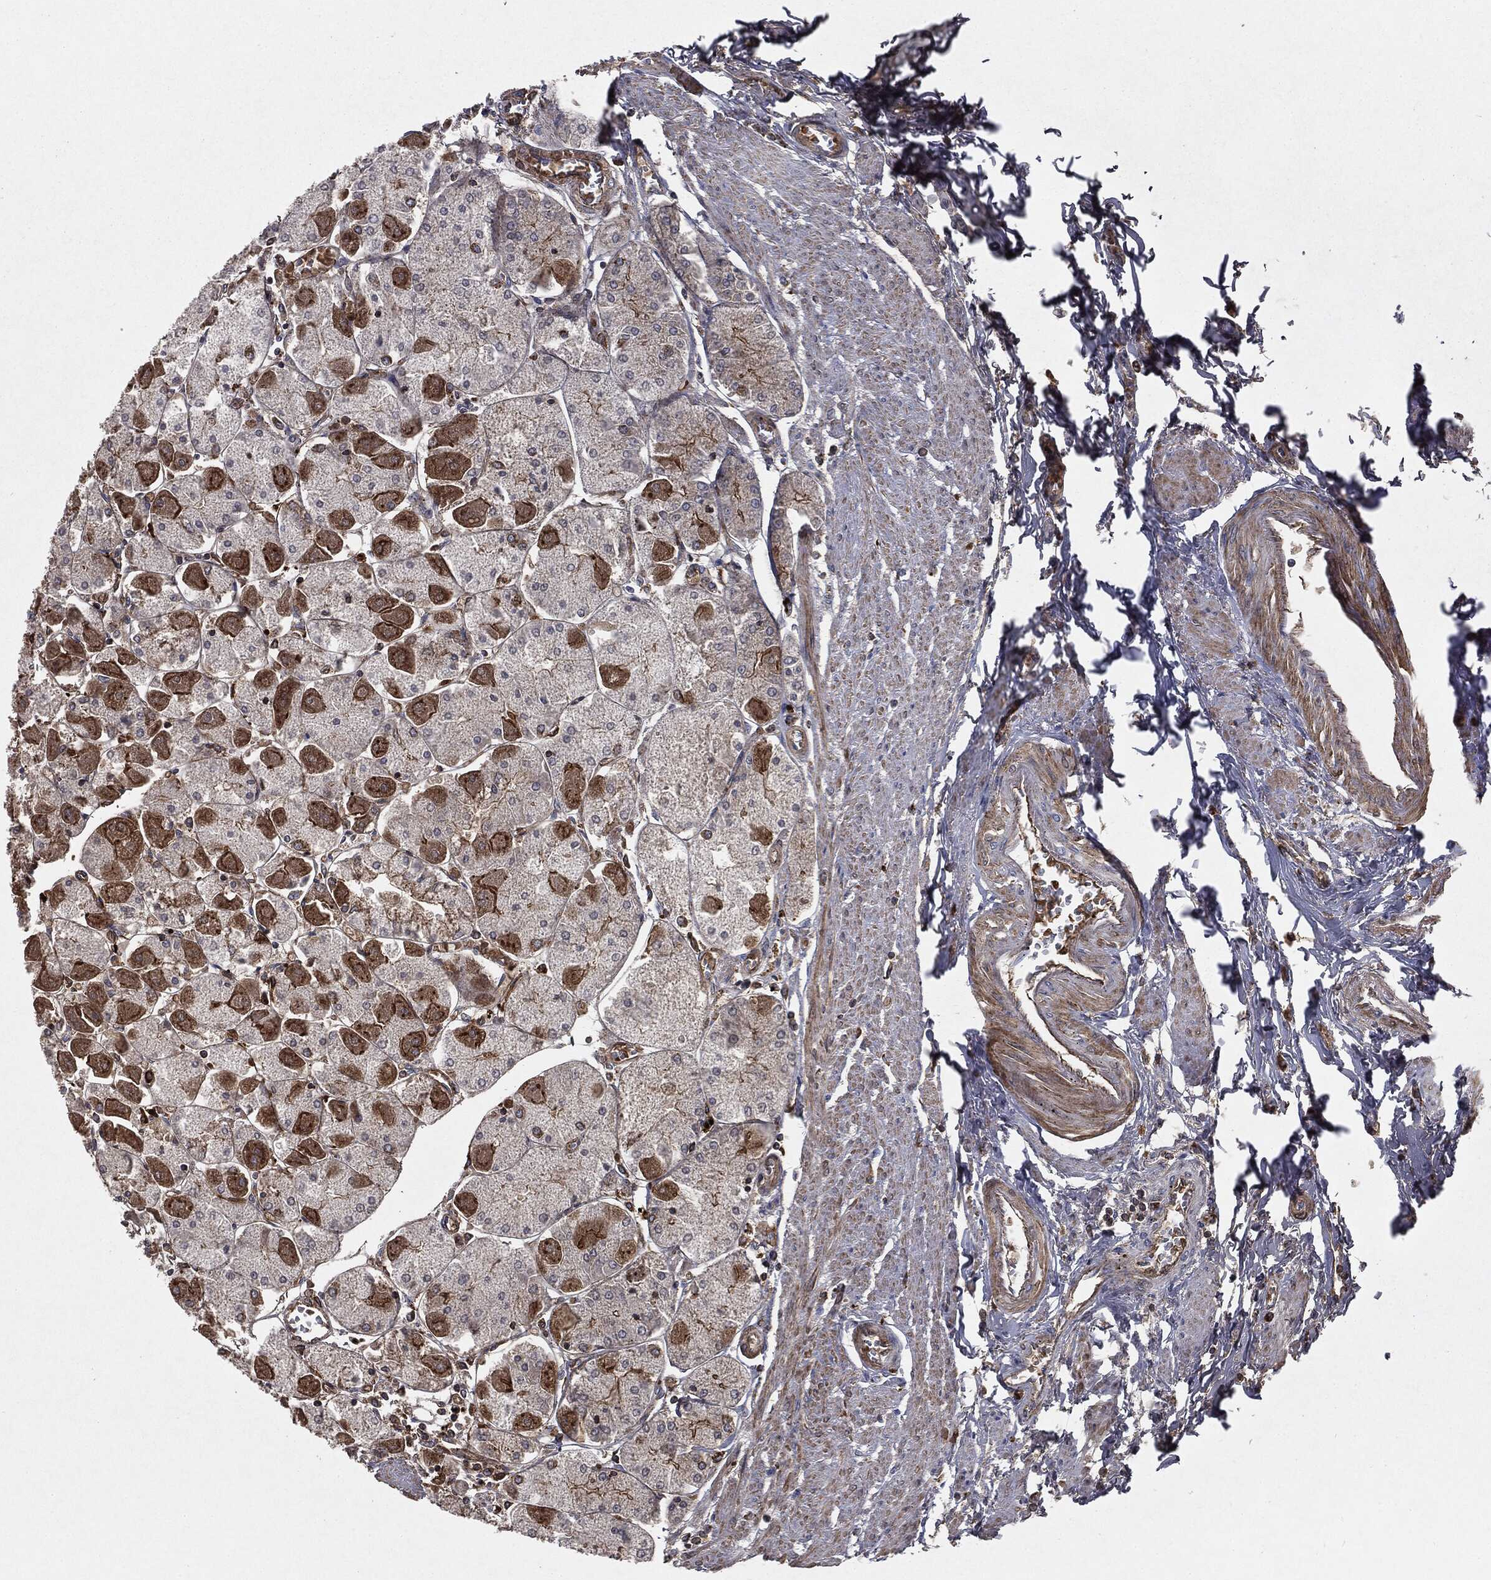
{"staining": {"intensity": "strong", "quantity": "25%-75%", "location": "cytoplasmic/membranous"}, "tissue": "stomach", "cell_type": "Glandular cells", "image_type": "normal", "snomed": [{"axis": "morphology", "description": "Normal tissue, NOS"}, {"axis": "topography", "description": "Stomach"}], "caption": "A photomicrograph showing strong cytoplasmic/membranous expression in about 25%-75% of glandular cells in unremarkable stomach, as visualized by brown immunohistochemical staining.", "gene": "CTSA", "patient": {"sex": "male", "age": 70}}